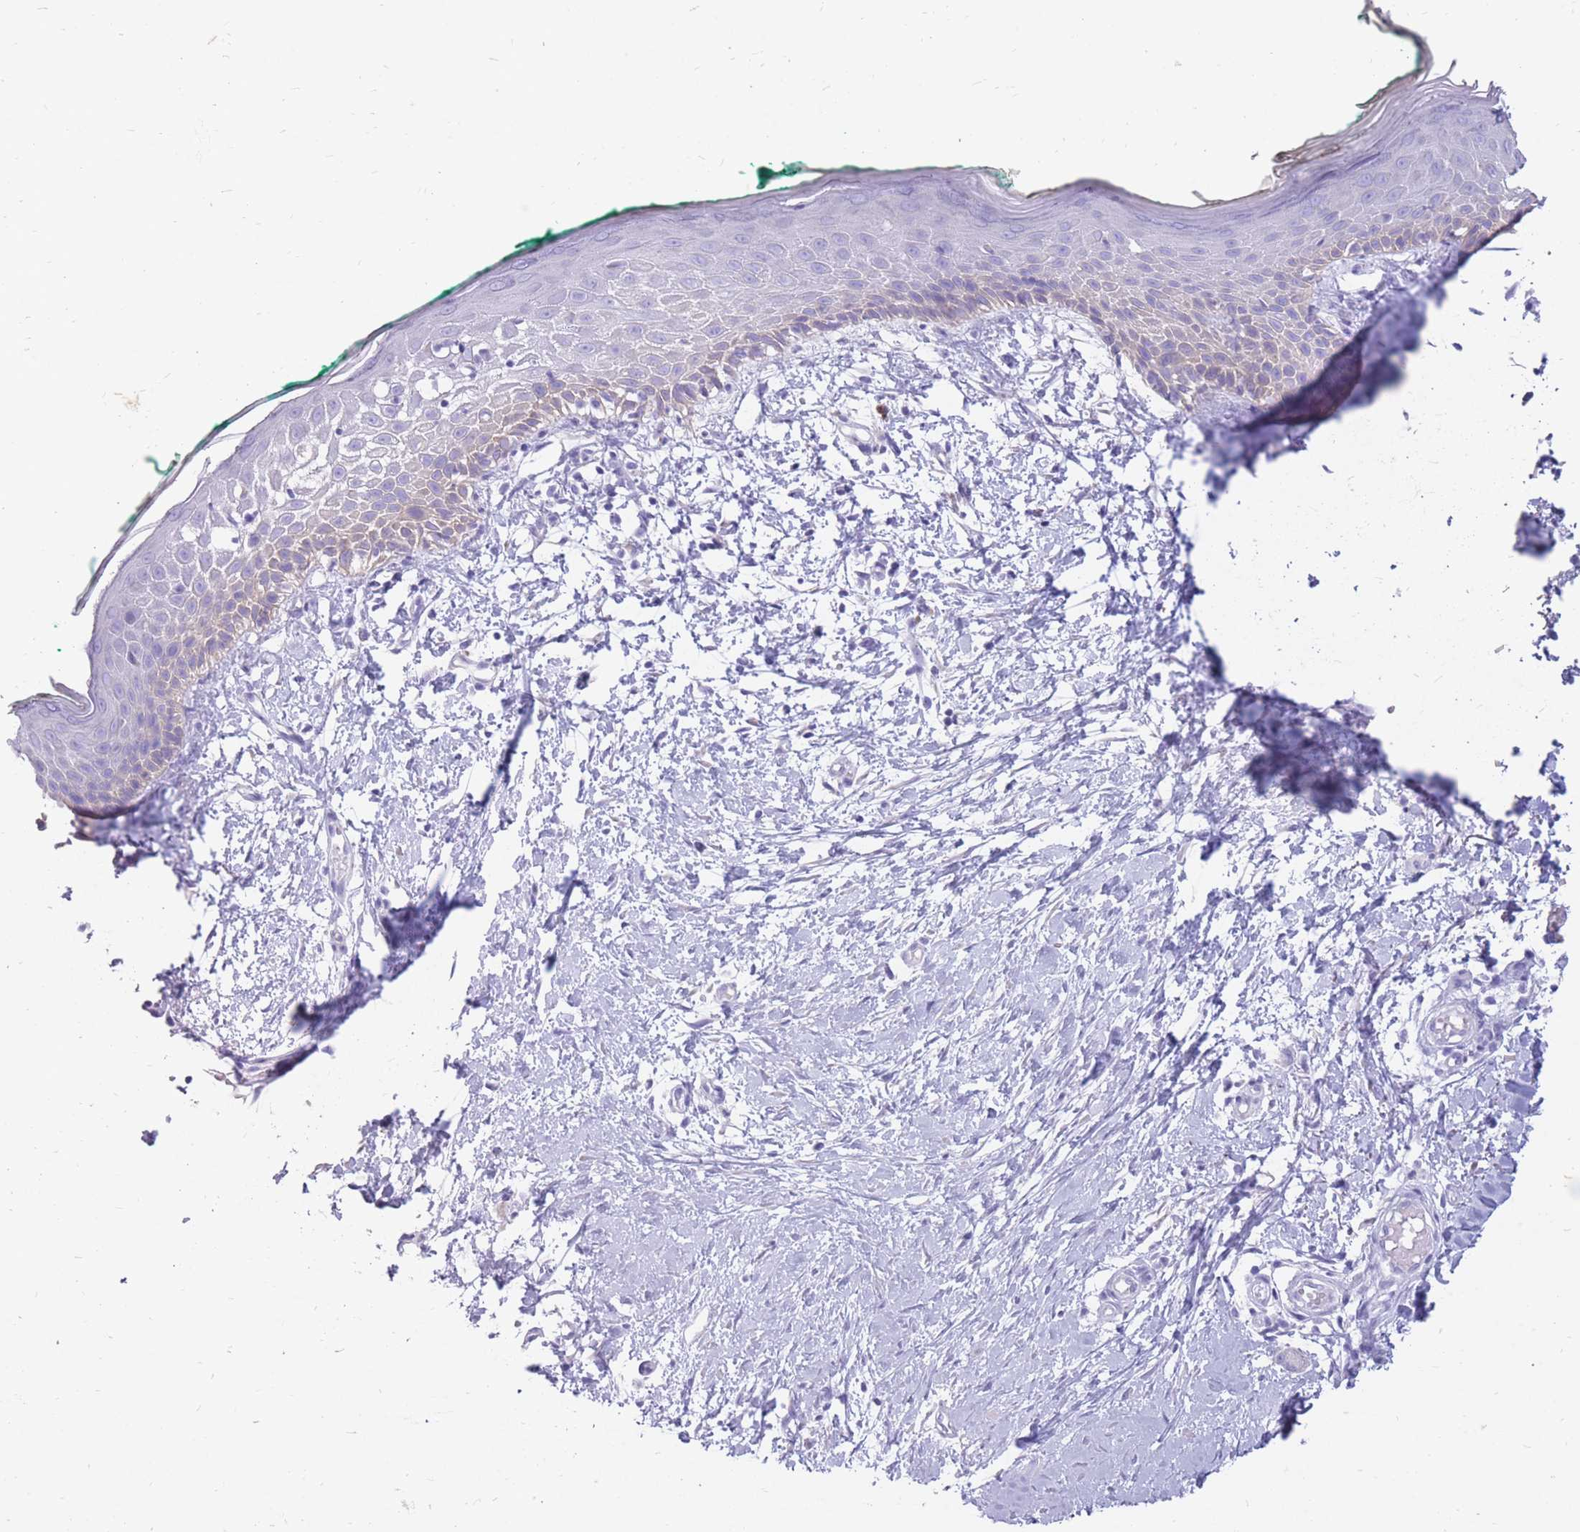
{"staining": {"intensity": "negative", "quantity": "none", "location": "none"}, "tissue": "skin", "cell_type": "Fibroblasts", "image_type": "normal", "snomed": [{"axis": "morphology", "description": "Normal tissue, NOS"}, {"axis": "morphology", "description": "Malignant melanoma, NOS"}, {"axis": "topography", "description": "Skin"}], "caption": "There is no significant positivity in fibroblasts of skin. (DAB IHC, high magnification).", "gene": "ZFP37", "patient": {"sex": "male", "age": 62}}